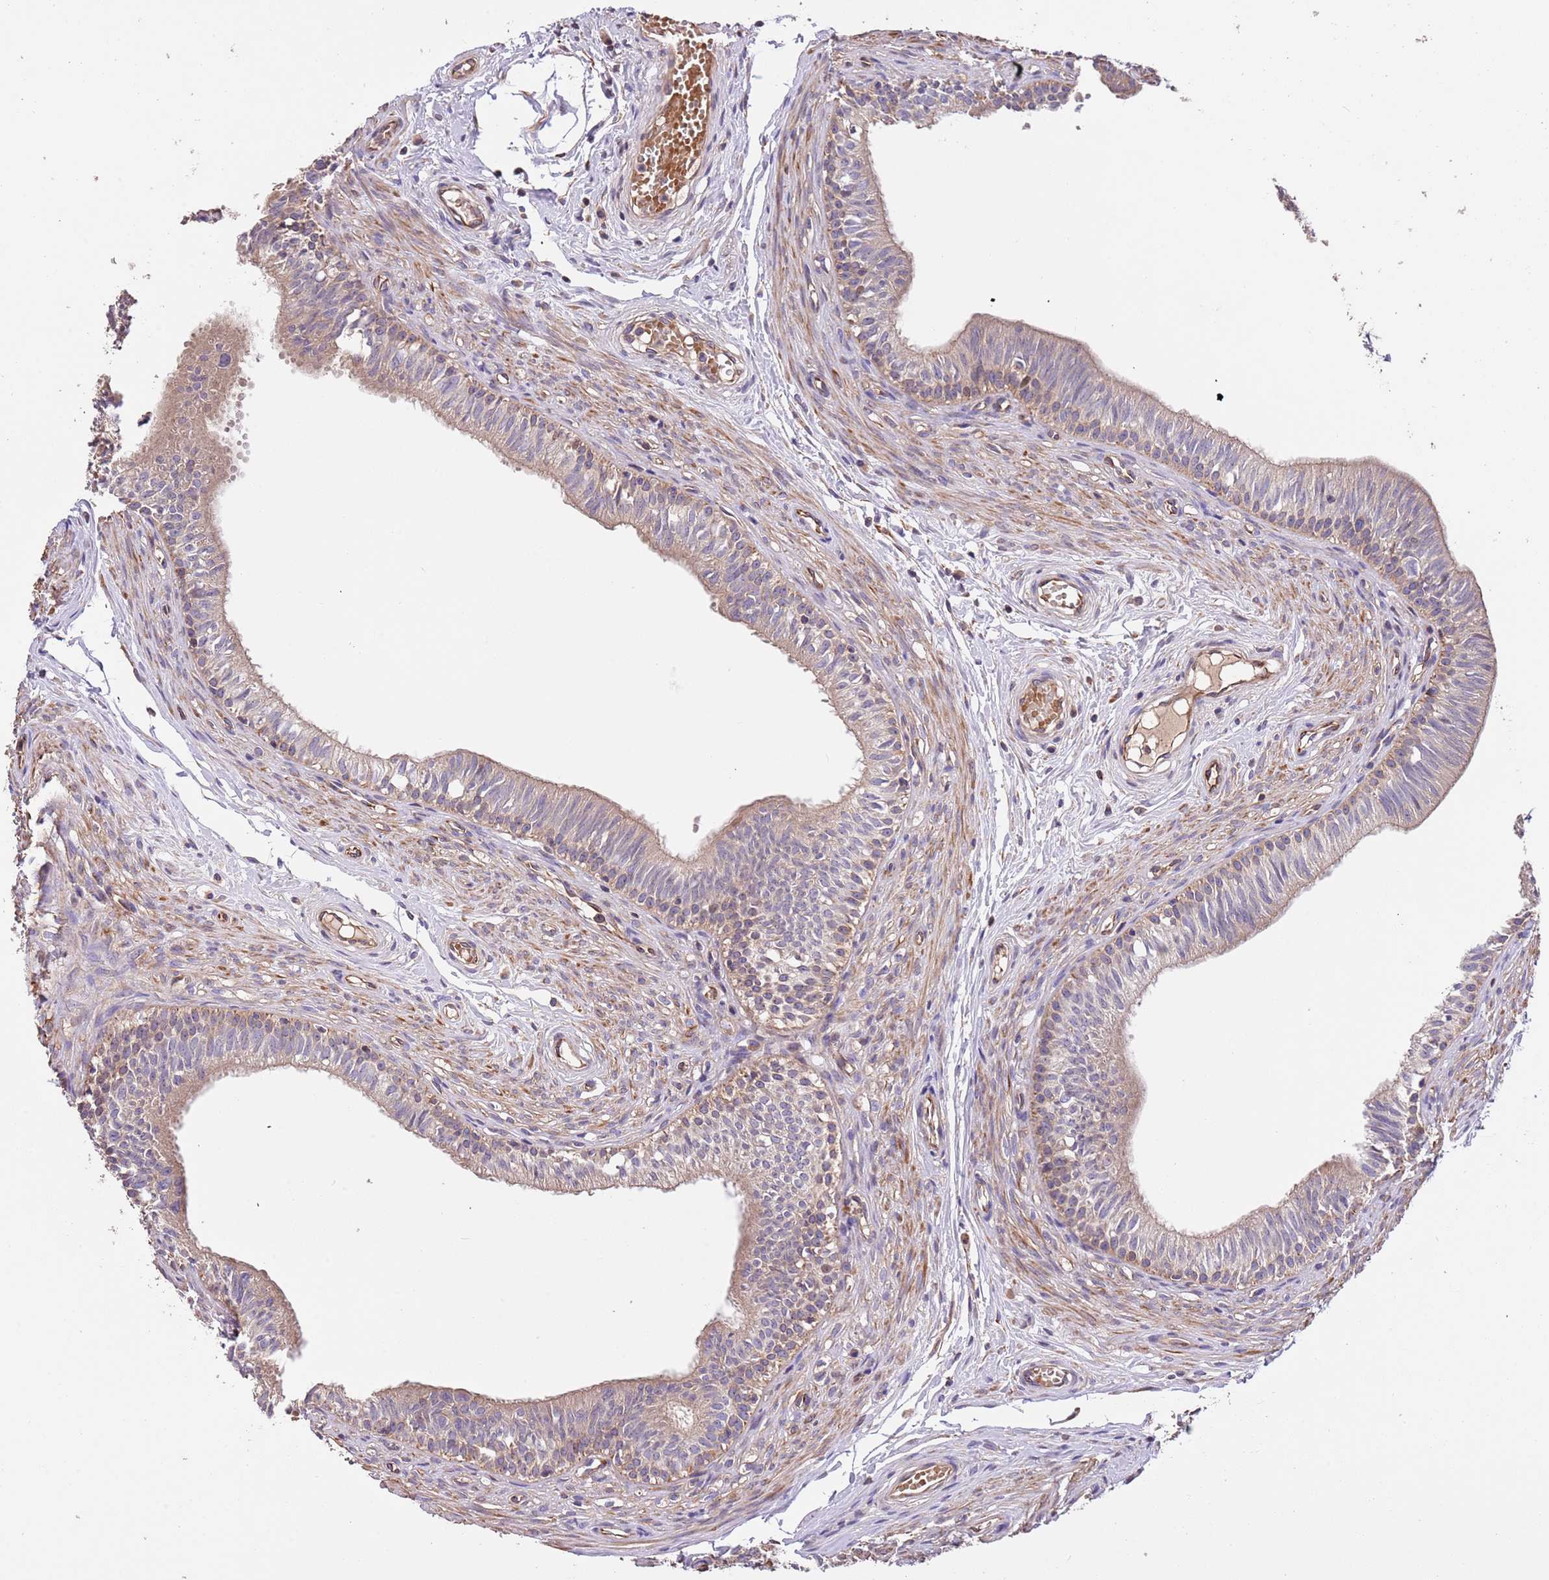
{"staining": {"intensity": "weak", "quantity": "25%-75%", "location": "cytoplasmic/membranous"}, "tissue": "epididymis", "cell_type": "Glandular cells", "image_type": "normal", "snomed": [{"axis": "morphology", "description": "Normal tissue, NOS"}, {"axis": "topography", "description": "Epididymis, spermatic cord, NOS"}], "caption": "Weak cytoplasmic/membranous positivity for a protein is present in approximately 25%-75% of glandular cells of normal epididymis using IHC.", "gene": "FAM89B", "patient": {"sex": "male", "age": 22}}